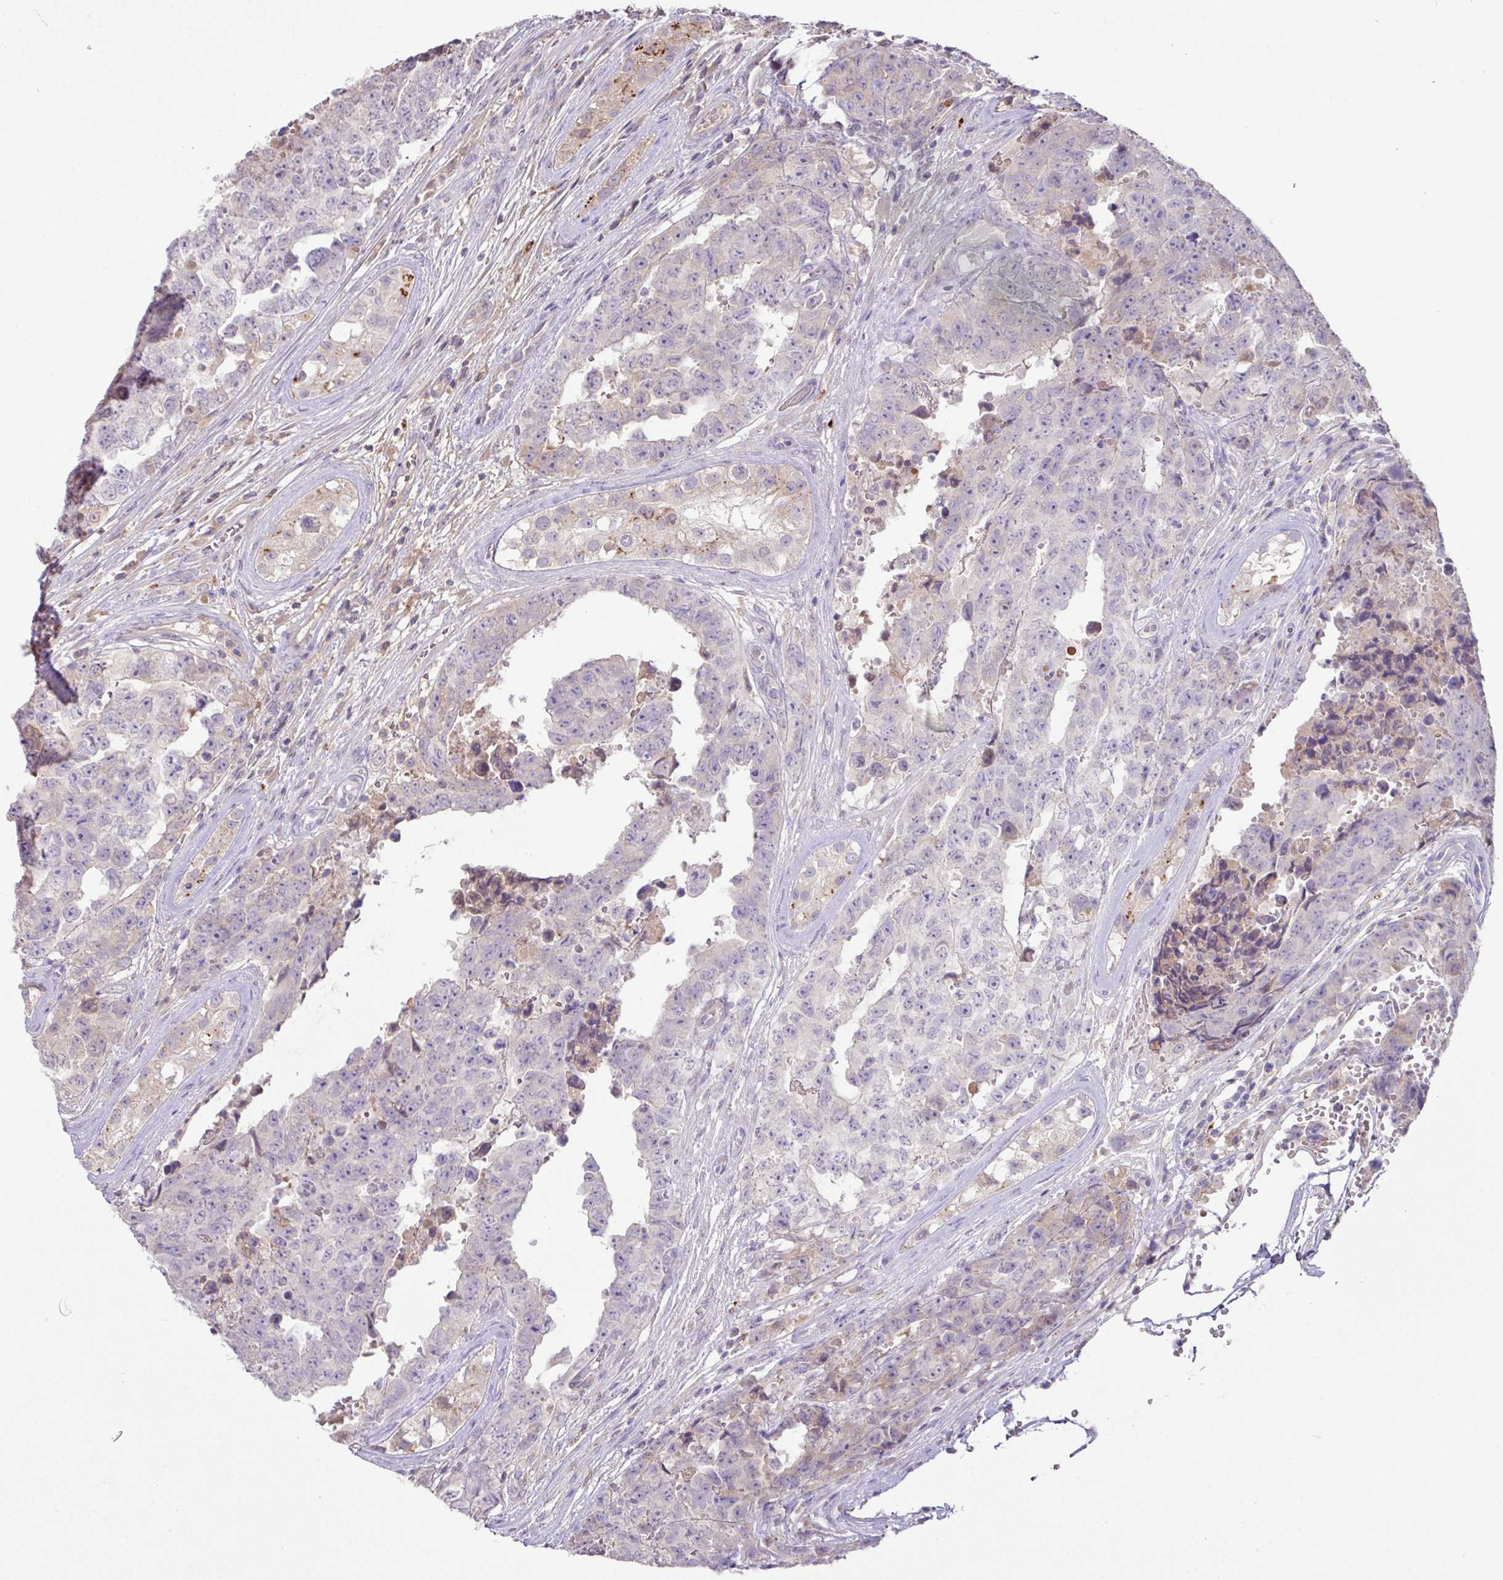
{"staining": {"intensity": "negative", "quantity": "none", "location": "none"}, "tissue": "testis cancer", "cell_type": "Tumor cells", "image_type": "cancer", "snomed": [{"axis": "morphology", "description": "Normal tissue, NOS"}, {"axis": "morphology", "description": "Carcinoma, Embryonal, NOS"}, {"axis": "topography", "description": "Testis"}, {"axis": "topography", "description": "Epididymis"}], "caption": "Immunohistochemical staining of human testis embryonal carcinoma demonstrates no significant expression in tumor cells.", "gene": "PLEKHH3", "patient": {"sex": "male", "age": 25}}